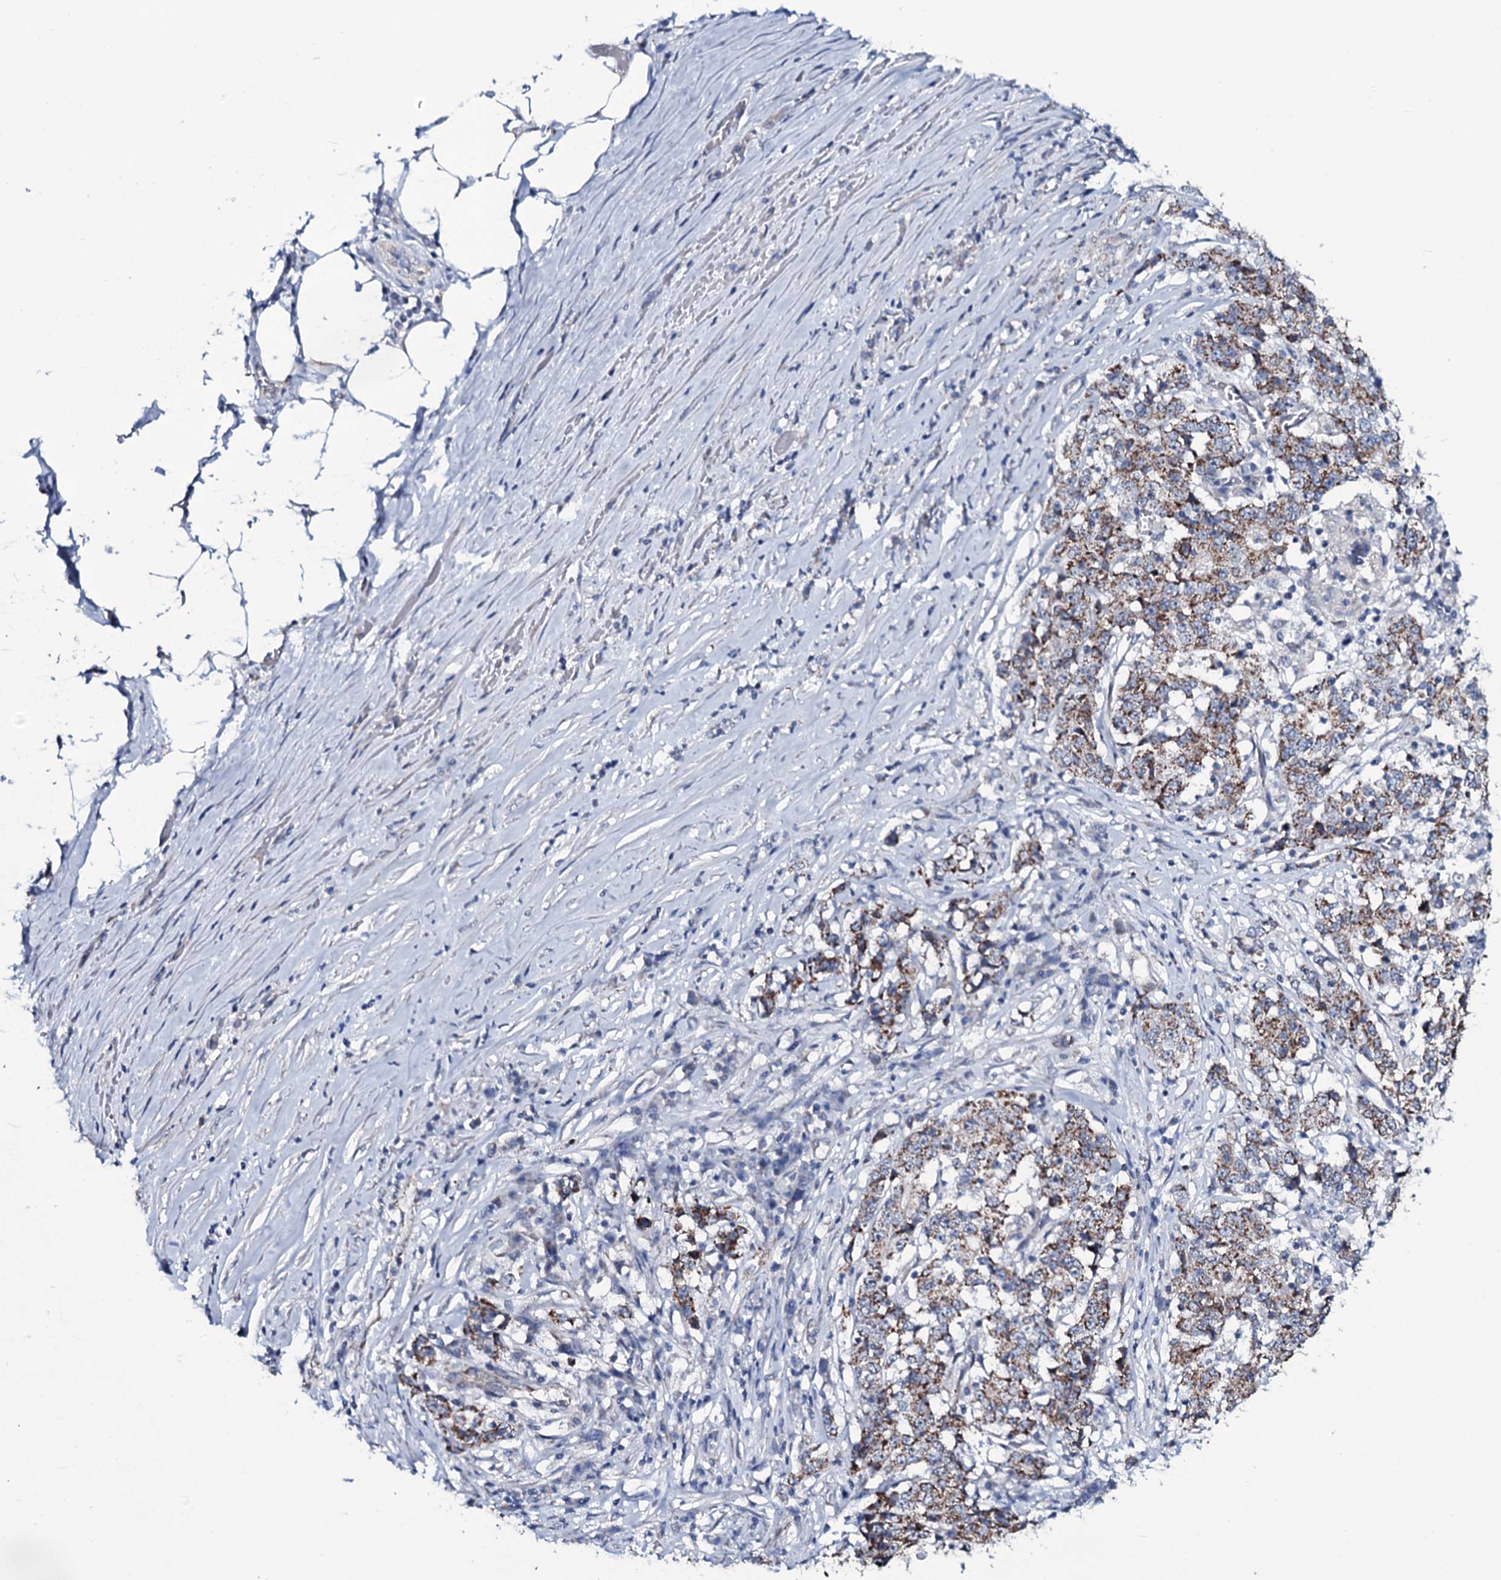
{"staining": {"intensity": "moderate", "quantity": ">75%", "location": "cytoplasmic/membranous"}, "tissue": "stomach cancer", "cell_type": "Tumor cells", "image_type": "cancer", "snomed": [{"axis": "morphology", "description": "Adenocarcinoma, NOS"}, {"axis": "topography", "description": "Stomach"}], "caption": "Protein staining by immunohistochemistry demonstrates moderate cytoplasmic/membranous positivity in about >75% of tumor cells in stomach cancer (adenocarcinoma). (brown staining indicates protein expression, while blue staining denotes nuclei).", "gene": "WIPF3", "patient": {"sex": "male", "age": 59}}